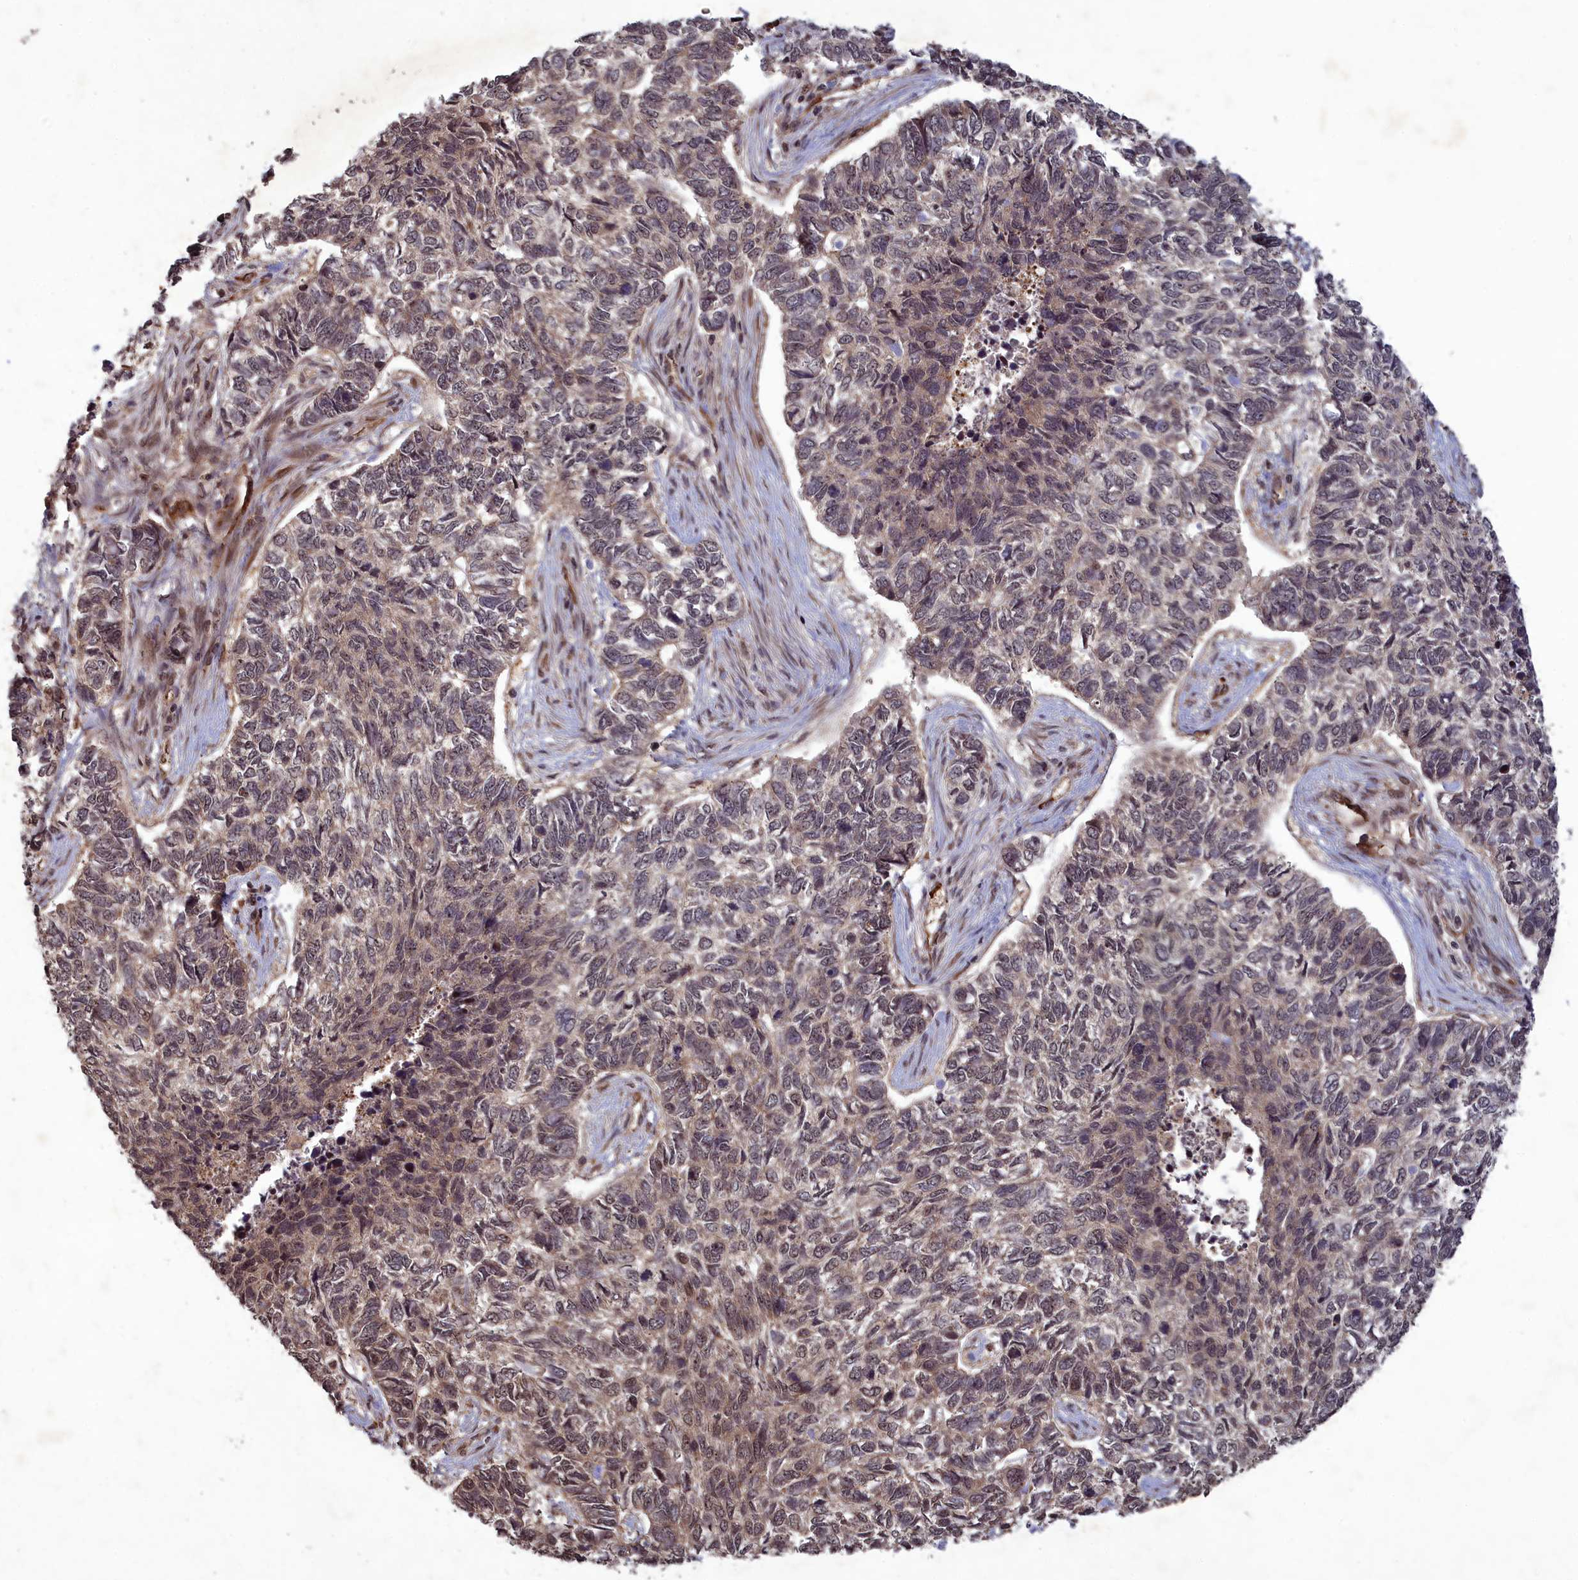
{"staining": {"intensity": "moderate", "quantity": "25%-75%", "location": "cytoplasmic/membranous,nuclear"}, "tissue": "skin cancer", "cell_type": "Tumor cells", "image_type": "cancer", "snomed": [{"axis": "morphology", "description": "Basal cell carcinoma"}, {"axis": "topography", "description": "Skin"}], "caption": "A brown stain shows moderate cytoplasmic/membranous and nuclear expression of a protein in basal cell carcinoma (skin) tumor cells.", "gene": "SRMS", "patient": {"sex": "female", "age": 65}}